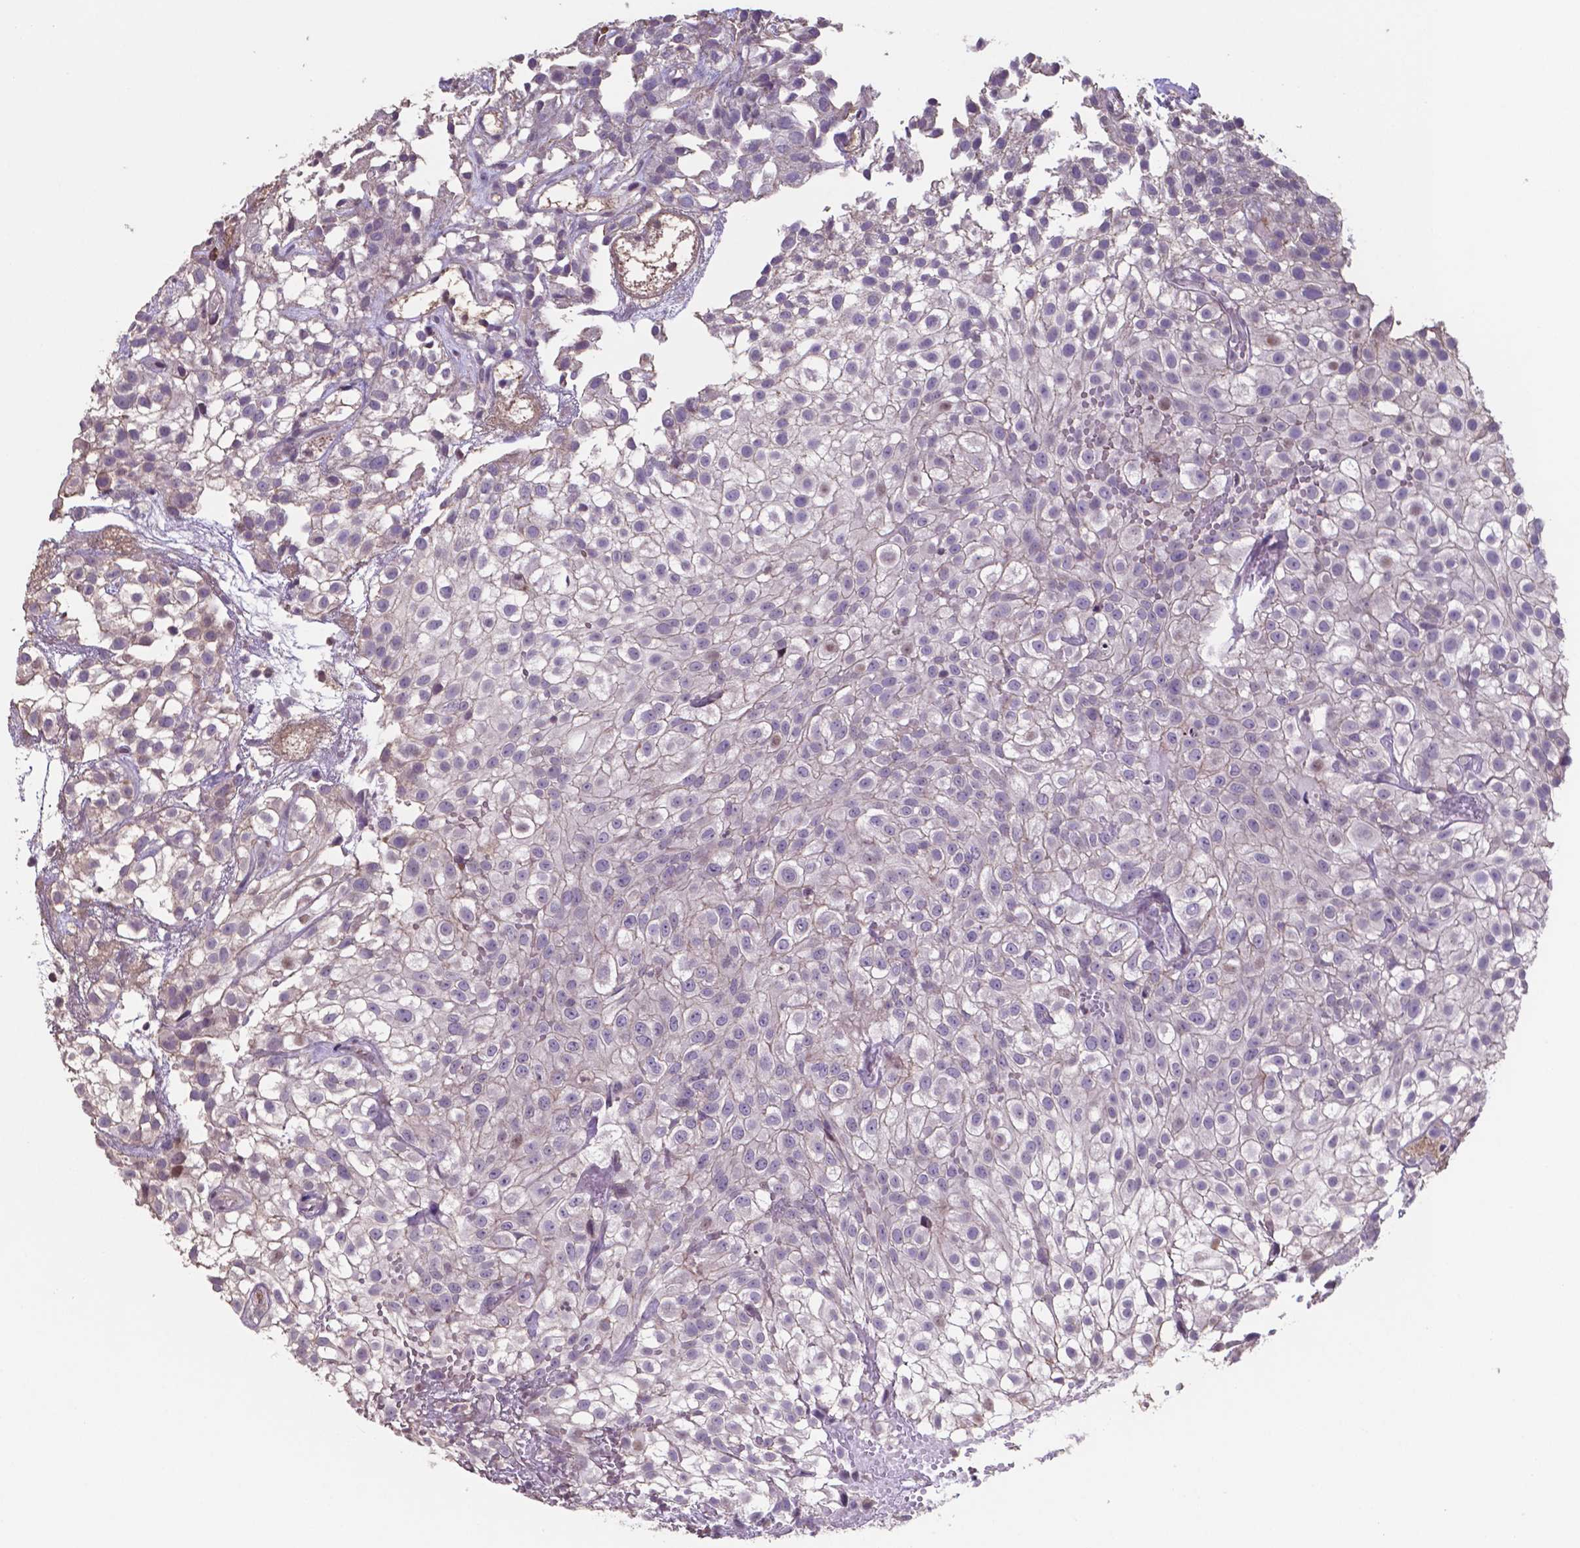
{"staining": {"intensity": "negative", "quantity": "none", "location": "none"}, "tissue": "urothelial cancer", "cell_type": "Tumor cells", "image_type": "cancer", "snomed": [{"axis": "morphology", "description": "Urothelial carcinoma, High grade"}, {"axis": "topography", "description": "Urinary bladder"}], "caption": "High magnification brightfield microscopy of urothelial carcinoma (high-grade) stained with DAB (3,3'-diaminobenzidine) (brown) and counterstained with hematoxylin (blue): tumor cells show no significant staining.", "gene": "MLC1", "patient": {"sex": "male", "age": 56}}